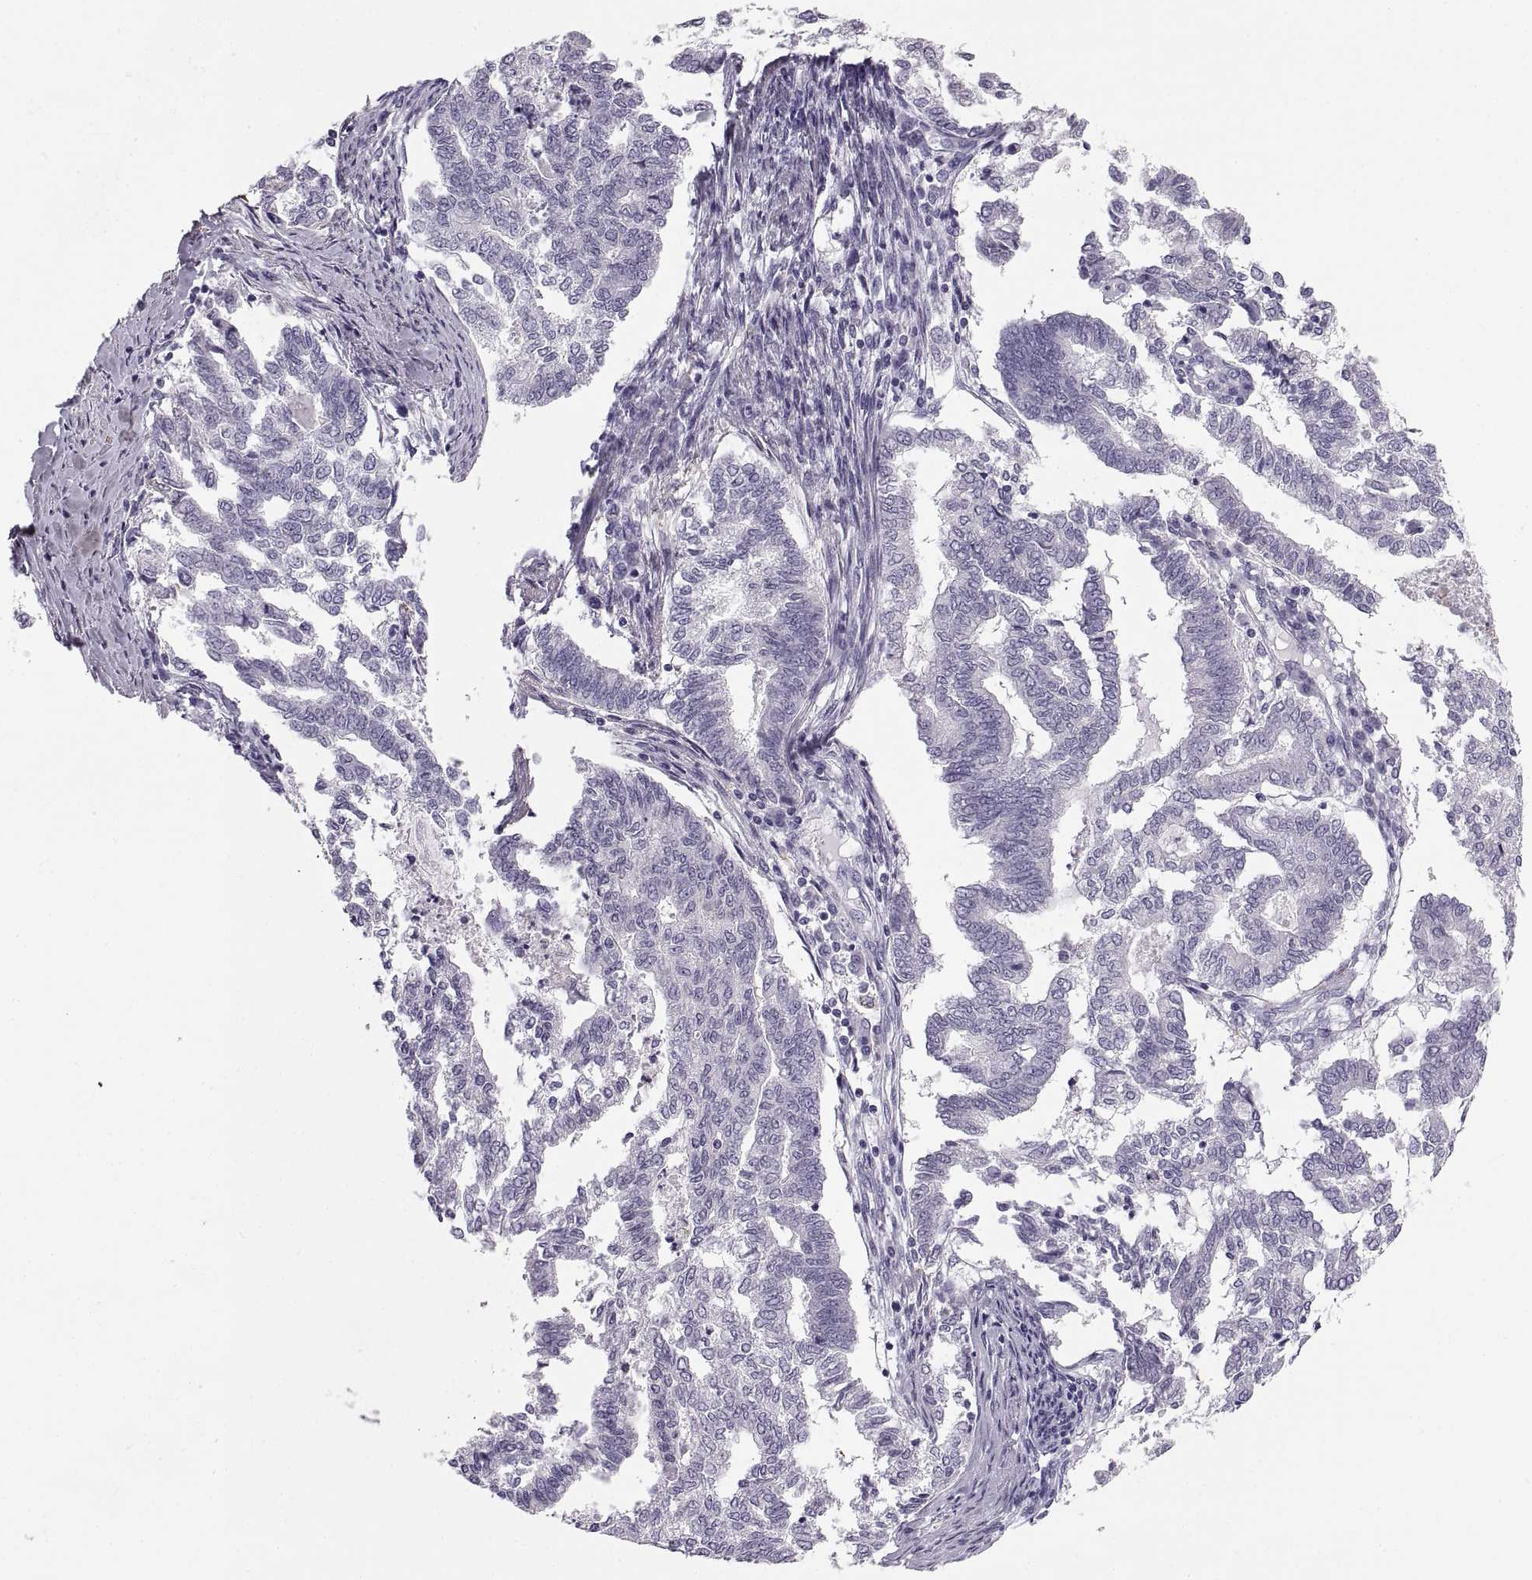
{"staining": {"intensity": "negative", "quantity": "none", "location": "none"}, "tissue": "endometrial cancer", "cell_type": "Tumor cells", "image_type": "cancer", "snomed": [{"axis": "morphology", "description": "Adenocarcinoma, NOS"}, {"axis": "topography", "description": "Endometrium"}], "caption": "The micrograph shows no significant expression in tumor cells of endometrial adenocarcinoma.", "gene": "COL9A3", "patient": {"sex": "female", "age": 79}}